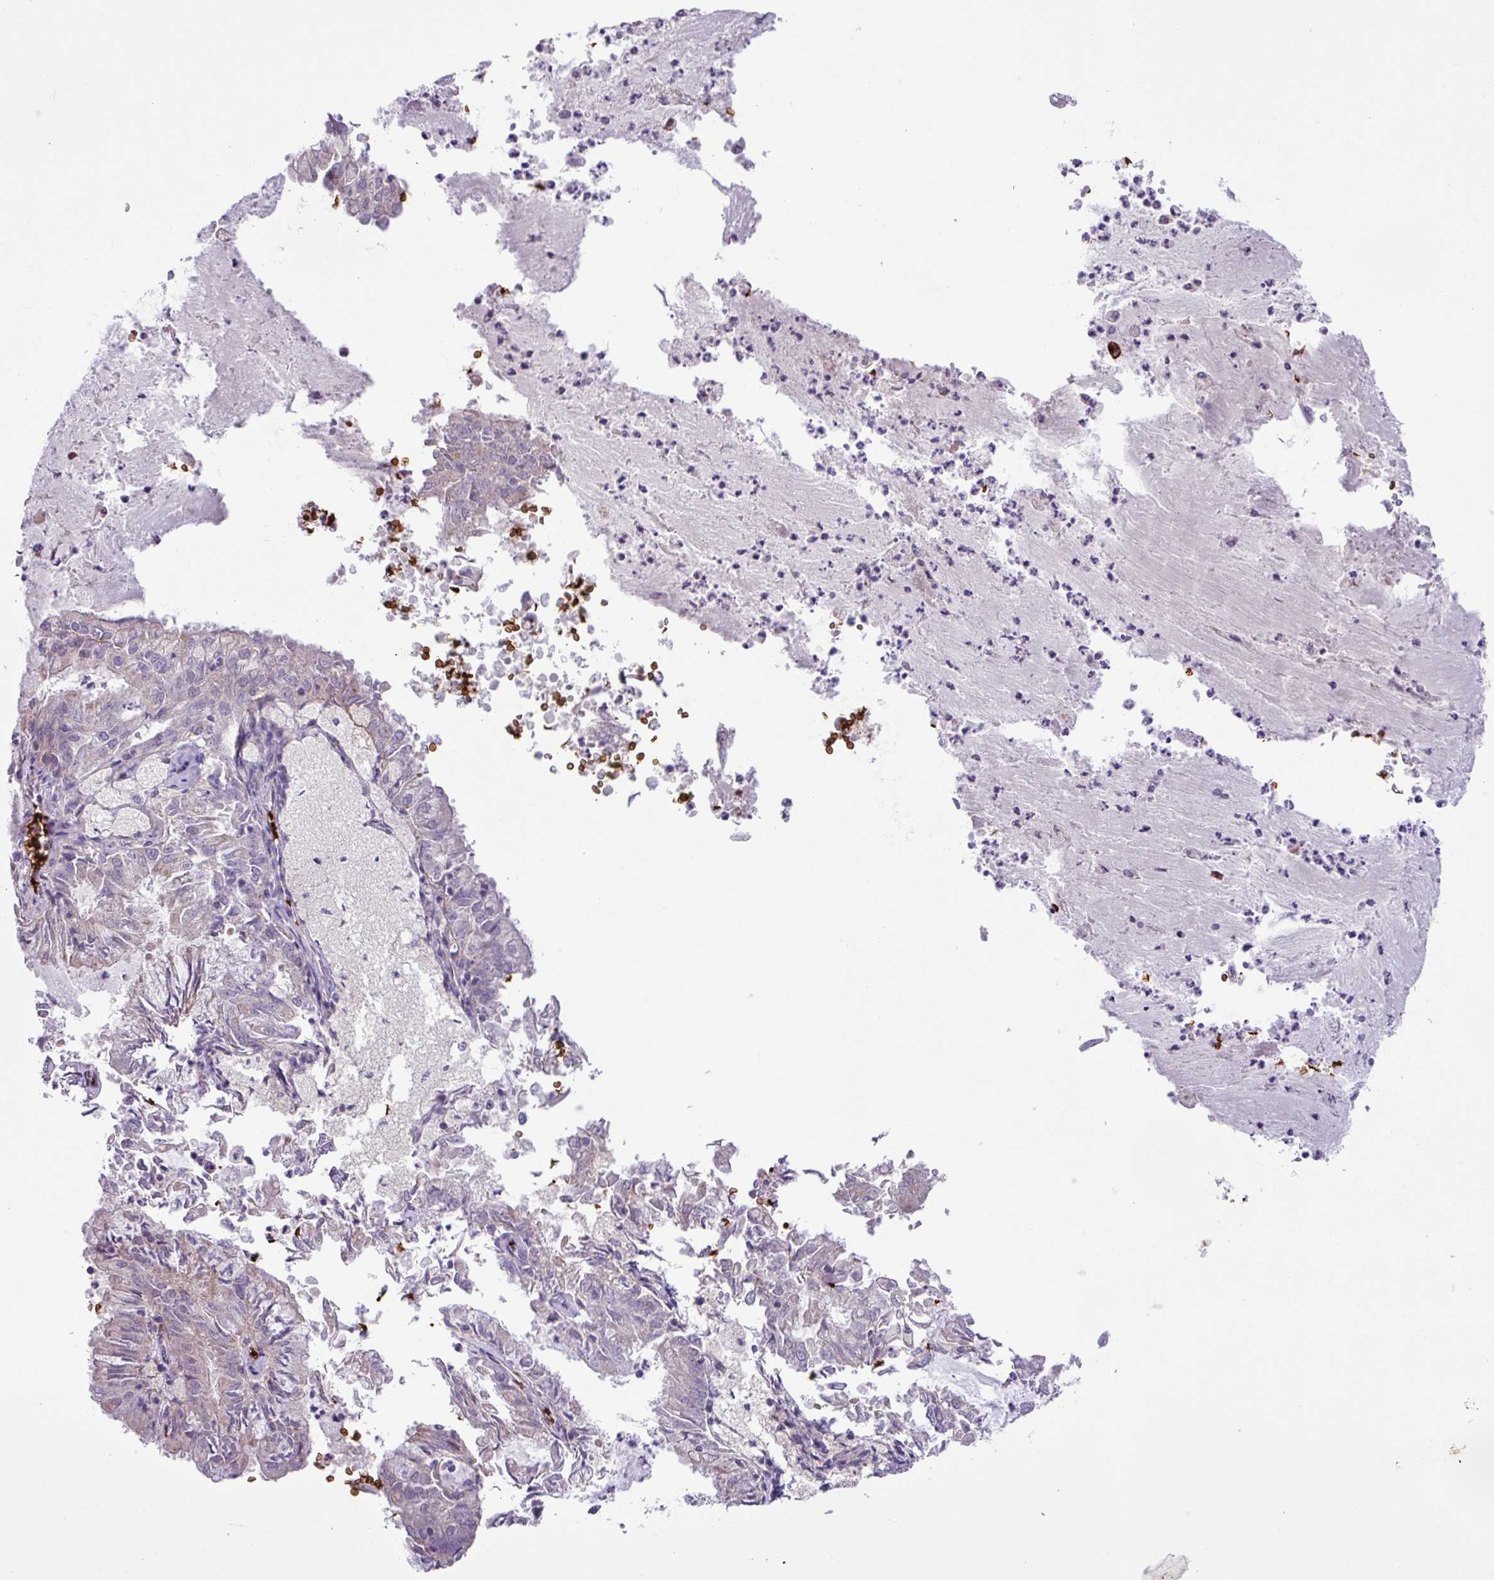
{"staining": {"intensity": "negative", "quantity": "none", "location": "none"}, "tissue": "endometrial cancer", "cell_type": "Tumor cells", "image_type": "cancer", "snomed": [{"axis": "morphology", "description": "Adenocarcinoma, NOS"}, {"axis": "topography", "description": "Endometrium"}], "caption": "Immunohistochemical staining of adenocarcinoma (endometrial) reveals no significant staining in tumor cells.", "gene": "RAD21L1", "patient": {"sex": "female", "age": 57}}